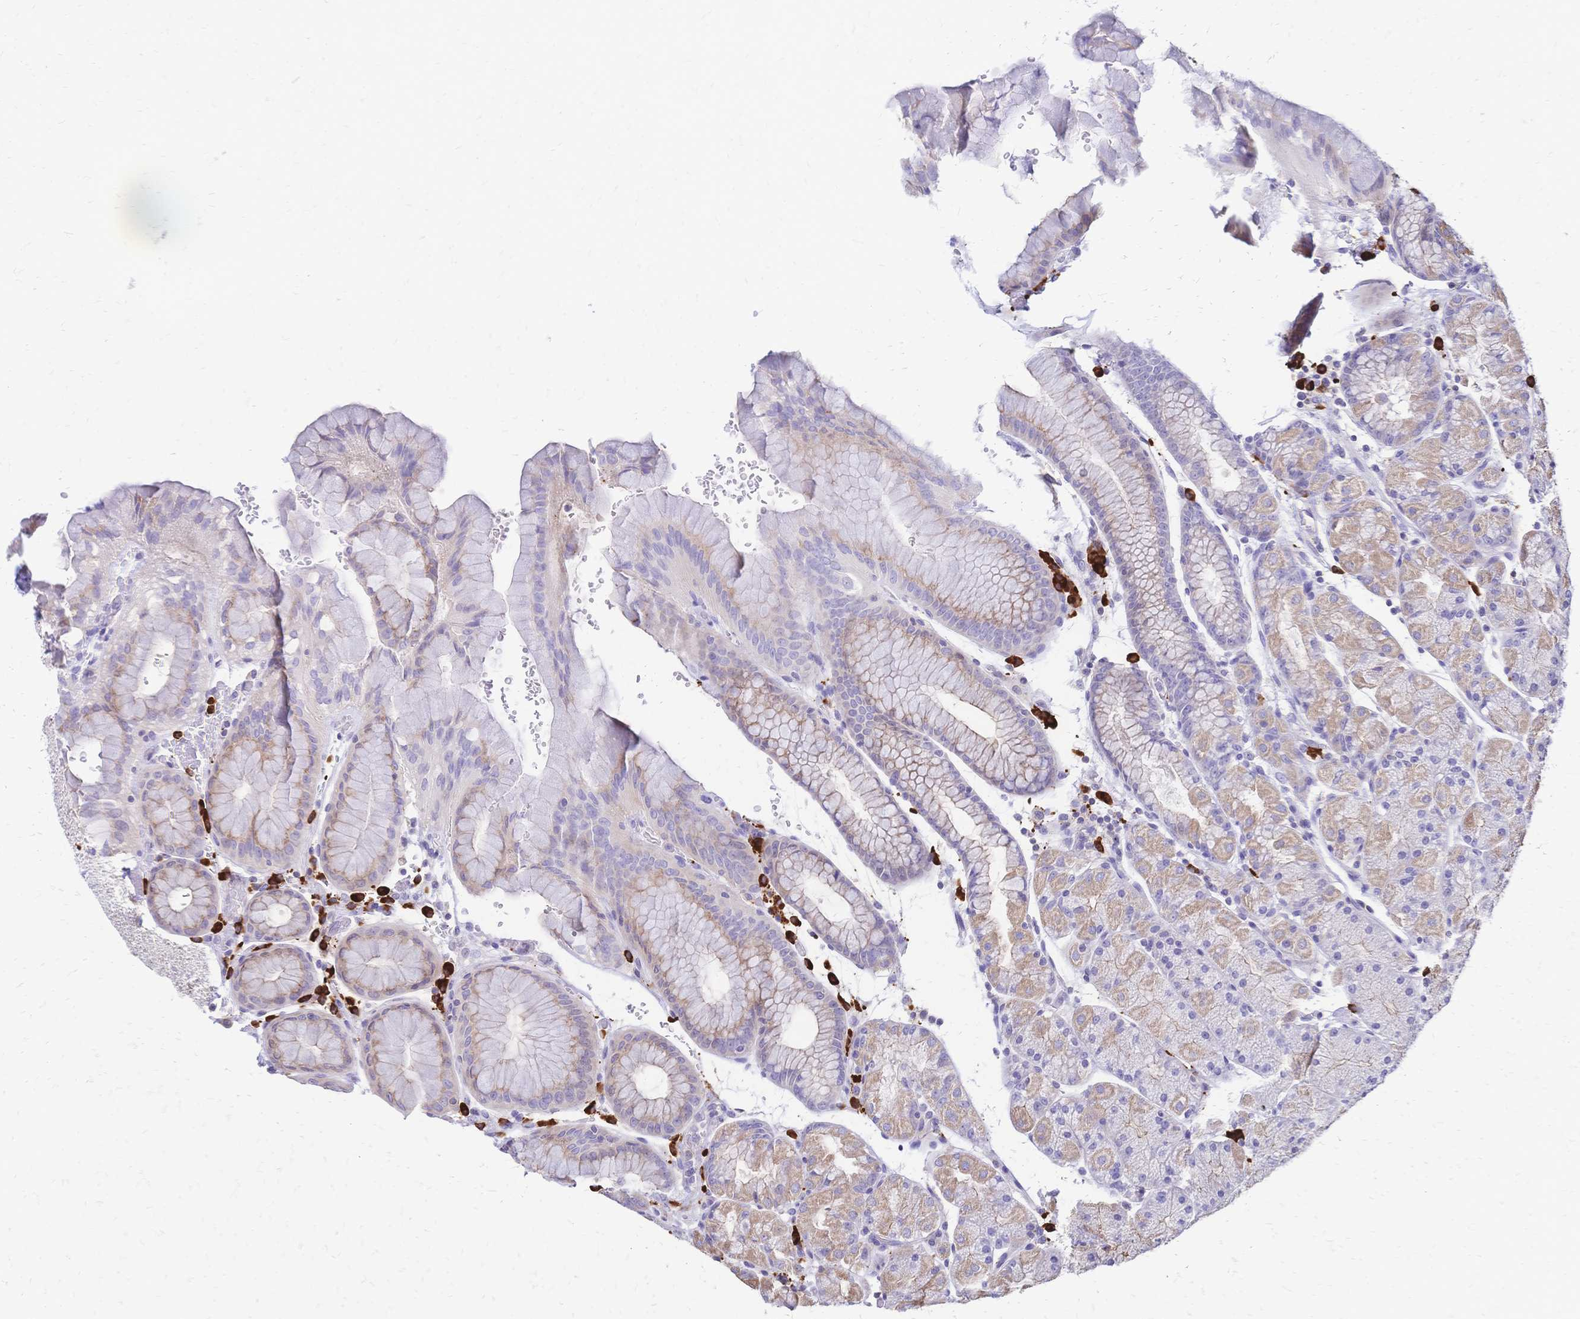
{"staining": {"intensity": "weak", "quantity": "<25%", "location": "cytoplasmic/membranous"}, "tissue": "stomach", "cell_type": "Glandular cells", "image_type": "normal", "snomed": [{"axis": "morphology", "description": "Normal tissue, NOS"}, {"axis": "topography", "description": "Stomach, upper"}, {"axis": "topography", "description": "Stomach"}], "caption": "Immunohistochemistry histopathology image of benign stomach: human stomach stained with DAB (3,3'-diaminobenzidine) reveals no significant protein staining in glandular cells.", "gene": "IL2RA", "patient": {"sex": "male", "age": 76}}